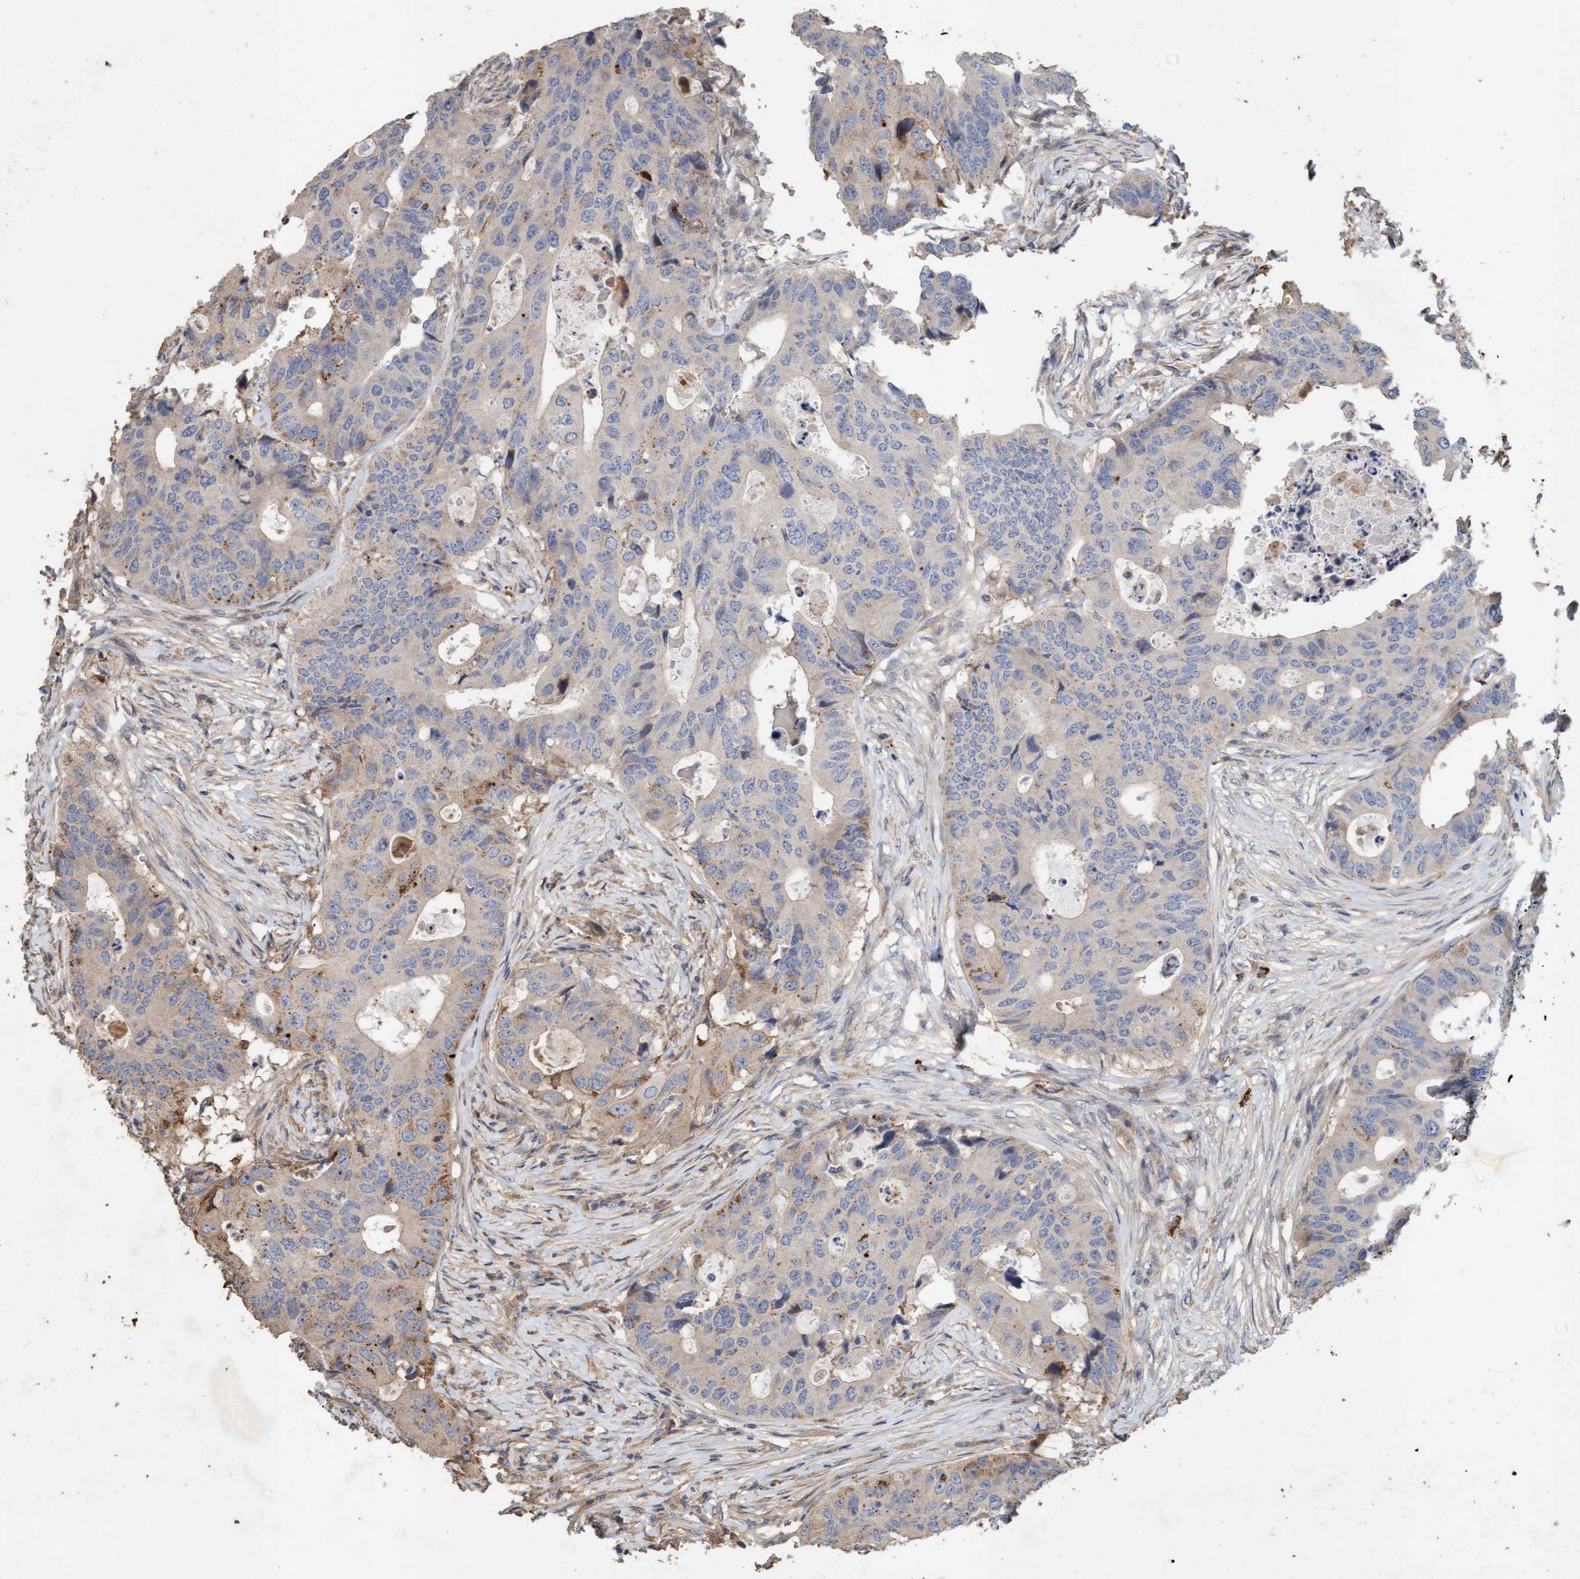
{"staining": {"intensity": "negative", "quantity": "none", "location": "none"}, "tissue": "colorectal cancer", "cell_type": "Tumor cells", "image_type": "cancer", "snomed": [{"axis": "morphology", "description": "Adenocarcinoma, NOS"}, {"axis": "topography", "description": "Colon"}], "caption": "Tumor cells are negative for protein expression in human adenocarcinoma (colorectal).", "gene": "LONRF1", "patient": {"sex": "male", "age": 71}}